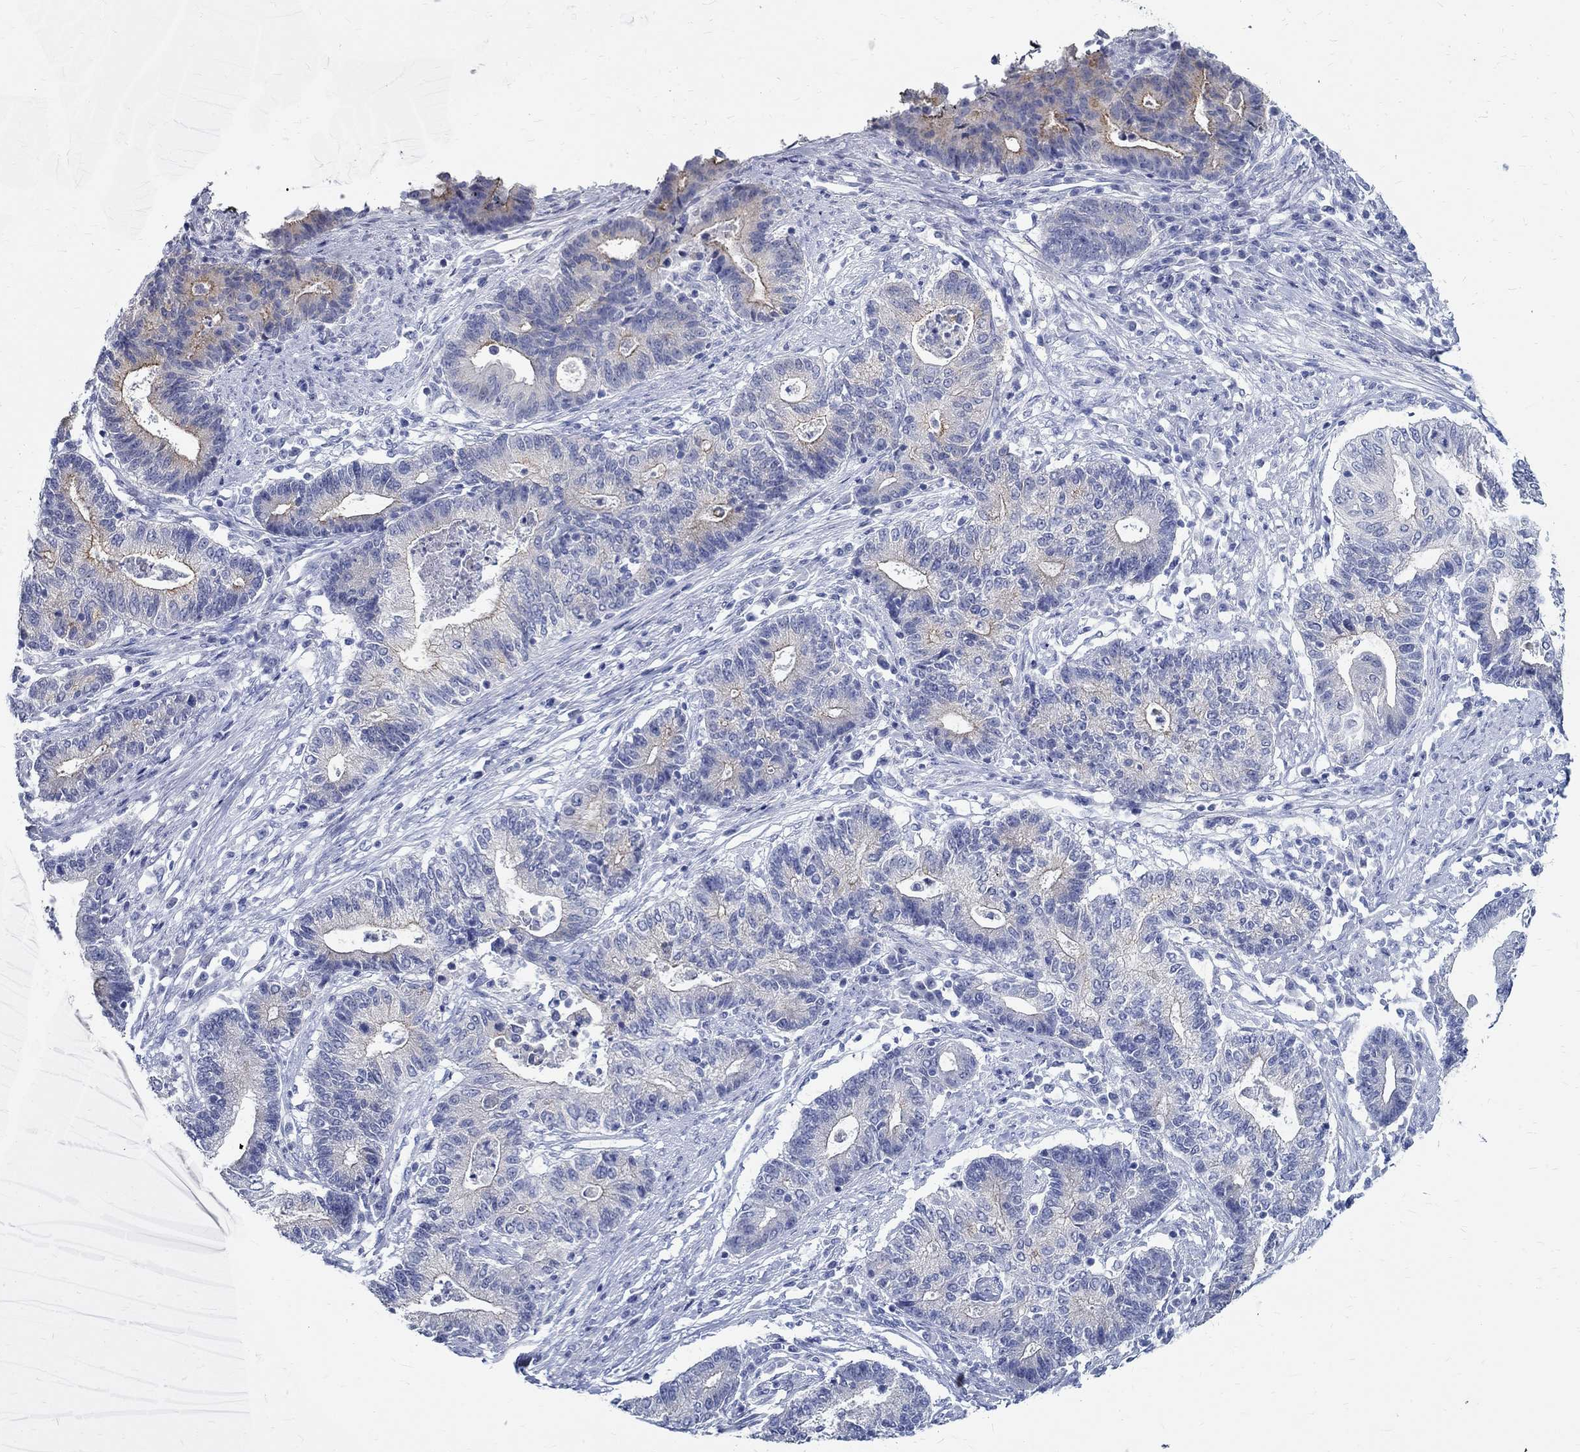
{"staining": {"intensity": "moderate", "quantity": "<25%", "location": "cytoplasmic/membranous"}, "tissue": "endometrial cancer", "cell_type": "Tumor cells", "image_type": "cancer", "snomed": [{"axis": "morphology", "description": "Adenocarcinoma, NOS"}, {"axis": "topography", "description": "Uterus"}, {"axis": "topography", "description": "Endometrium"}], "caption": "Endometrial adenocarcinoma stained with DAB IHC reveals low levels of moderate cytoplasmic/membranous staining in about <25% of tumor cells.", "gene": "BSPRY", "patient": {"sex": "female", "age": 54}}